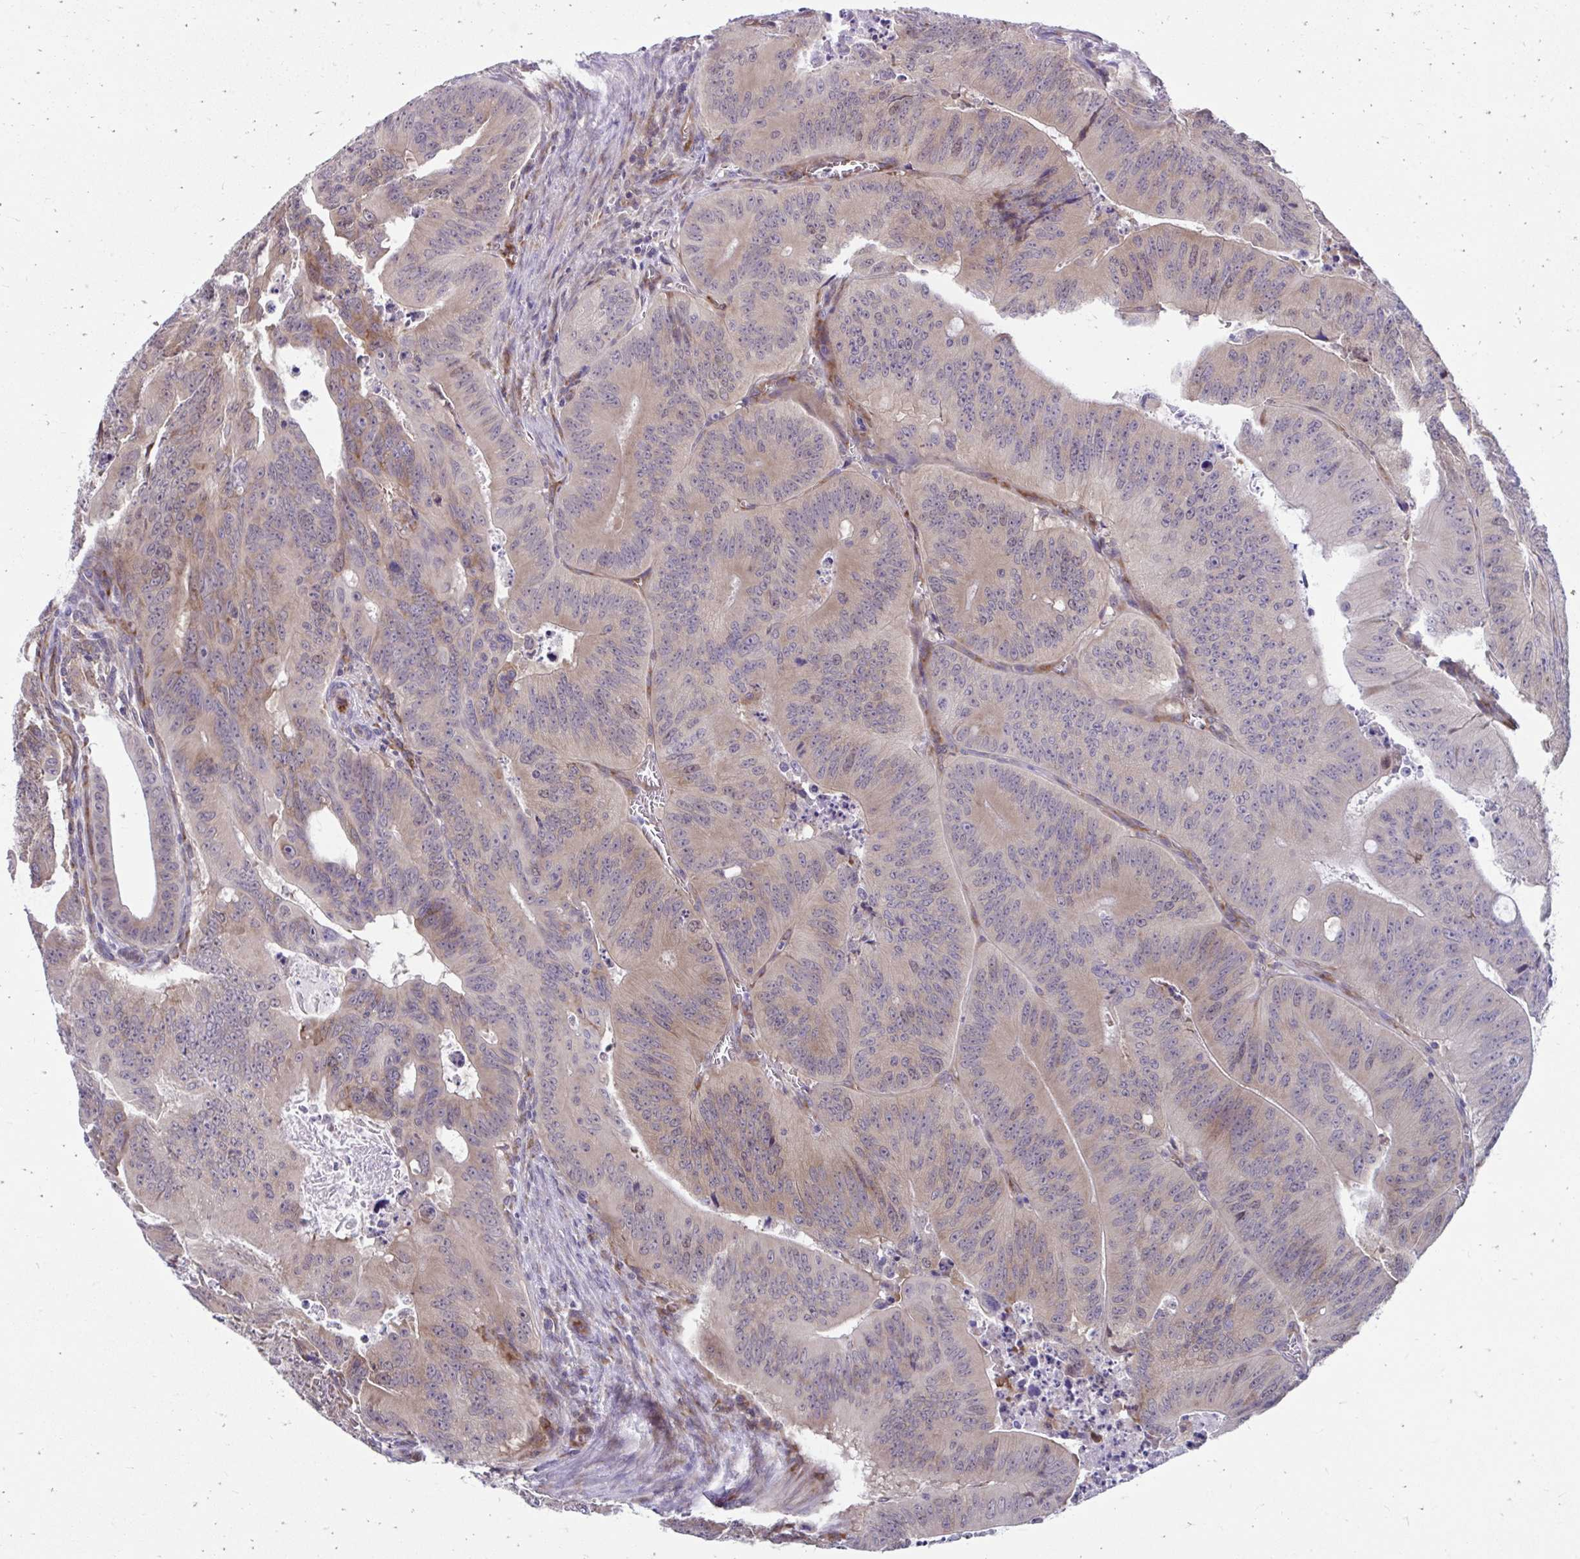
{"staining": {"intensity": "weak", "quantity": ">75%", "location": "cytoplasmic/membranous"}, "tissue": "colorectal cancer", "cell_type": "Tumor cells", "image_type": "cancer", "snomed": [{"axis": "morphology", "description": "Adenocarcinoma, NOS"}, {"axis": "topography", "description": "Colon"}], "caption": "Immunohistochemistry (IHC) of colorectal cancer shows low levels of weak cytoplasmic/membranous expression in approximately >75% of tumor cells.", "gene": "SELENON", "patient": {"sex": "male", "age": 62}}